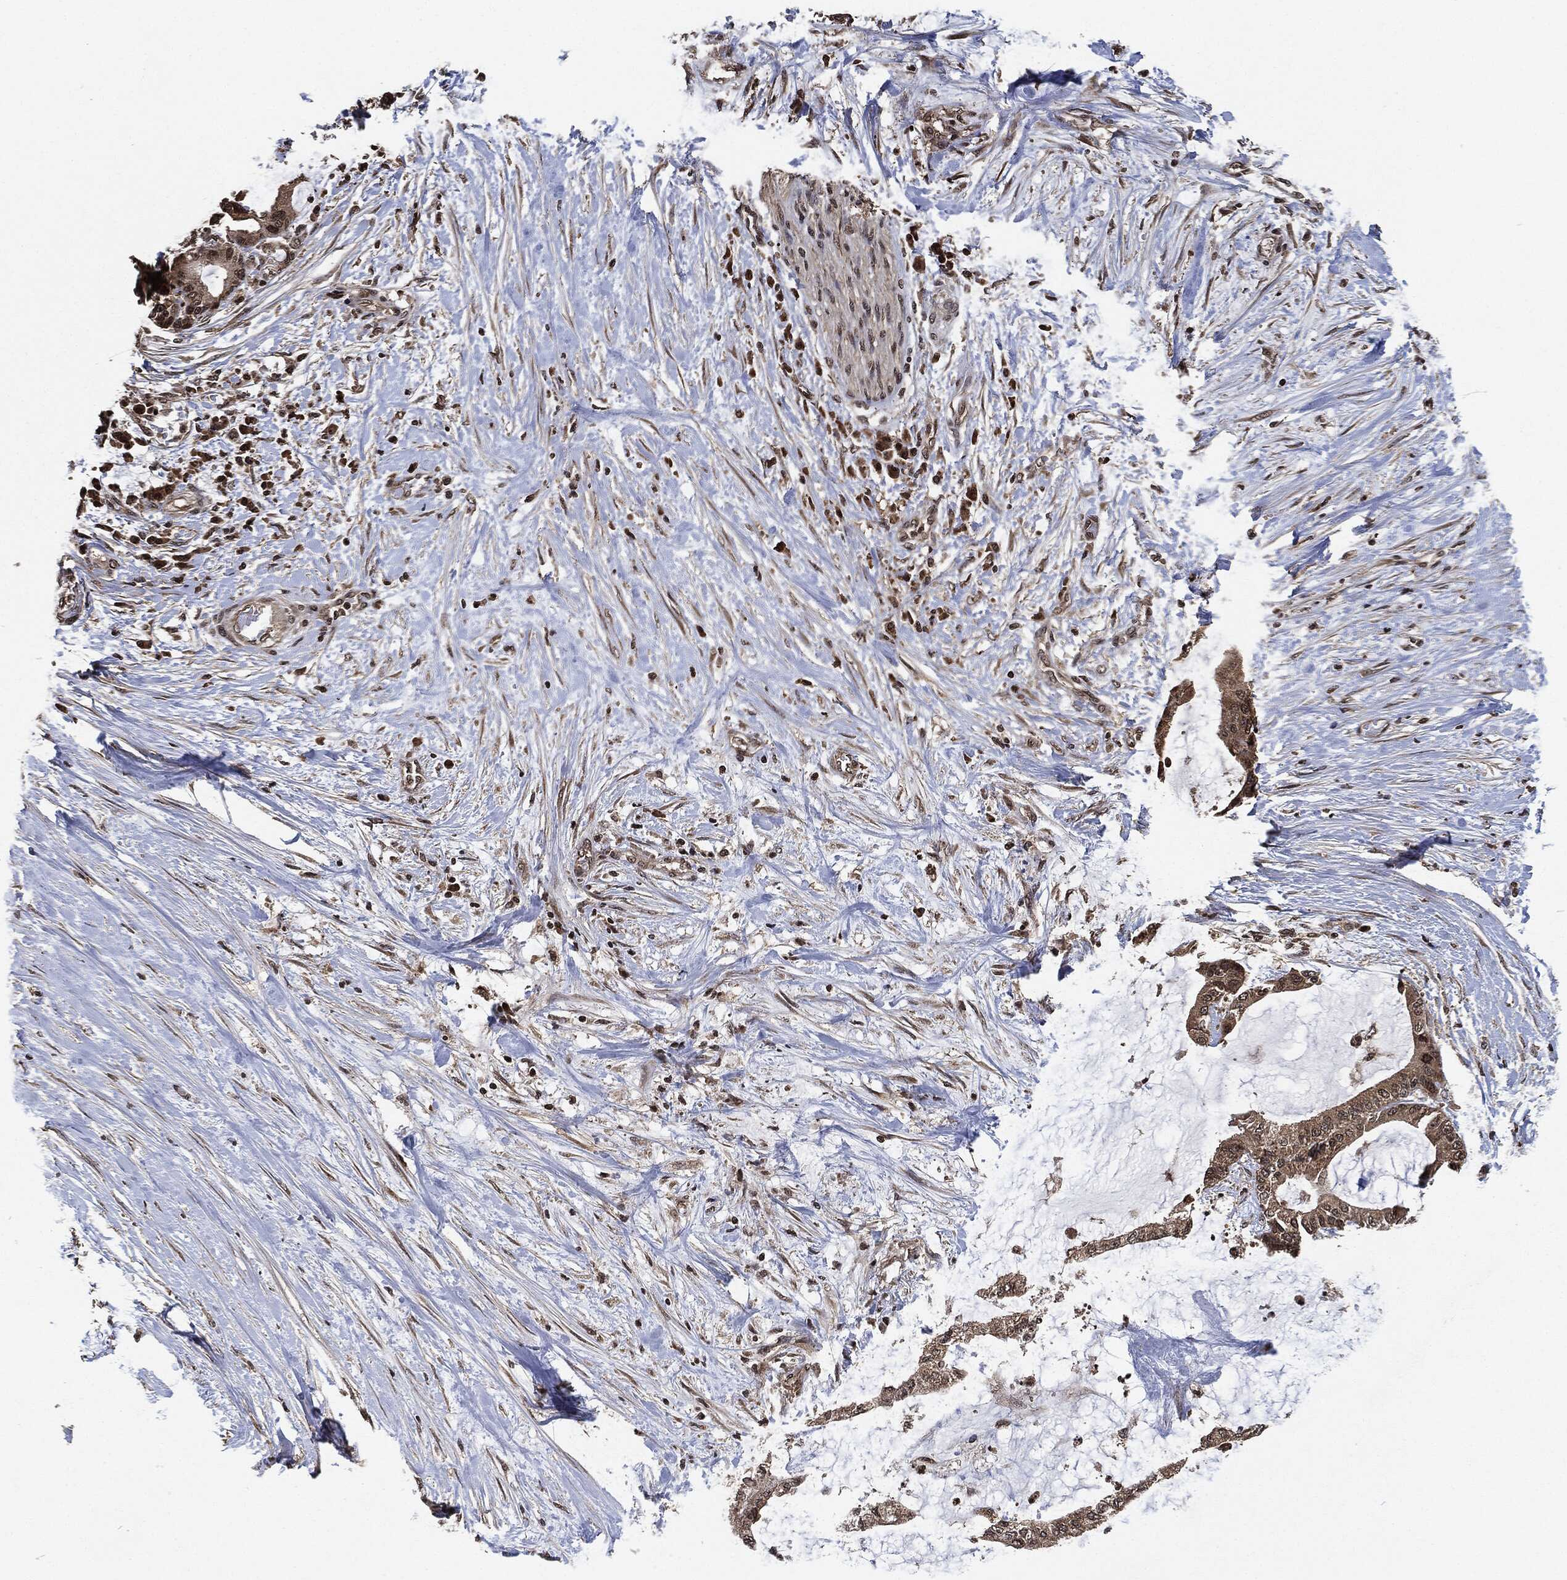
{"staining": {"intensity": "weak", "quantity": "25%-75%", "location": "cytoplasmic/membranous"}, "tissue": "liver cancer", "cell_type": "Tumor cells", "image_type": "cancer", "snomed": [{"axis": "morphology", "description": "Cholangiocarcinoma"}, {"axis": "topography", "description": "Liver"}], "caption": "Tumor cells reveal low levels of weak cytoplasmic/membranous staining in about 25%-75% of cells in human liver cancer.", "gene": "PDK1", "patient": {"sex": "female", "age": 73}}